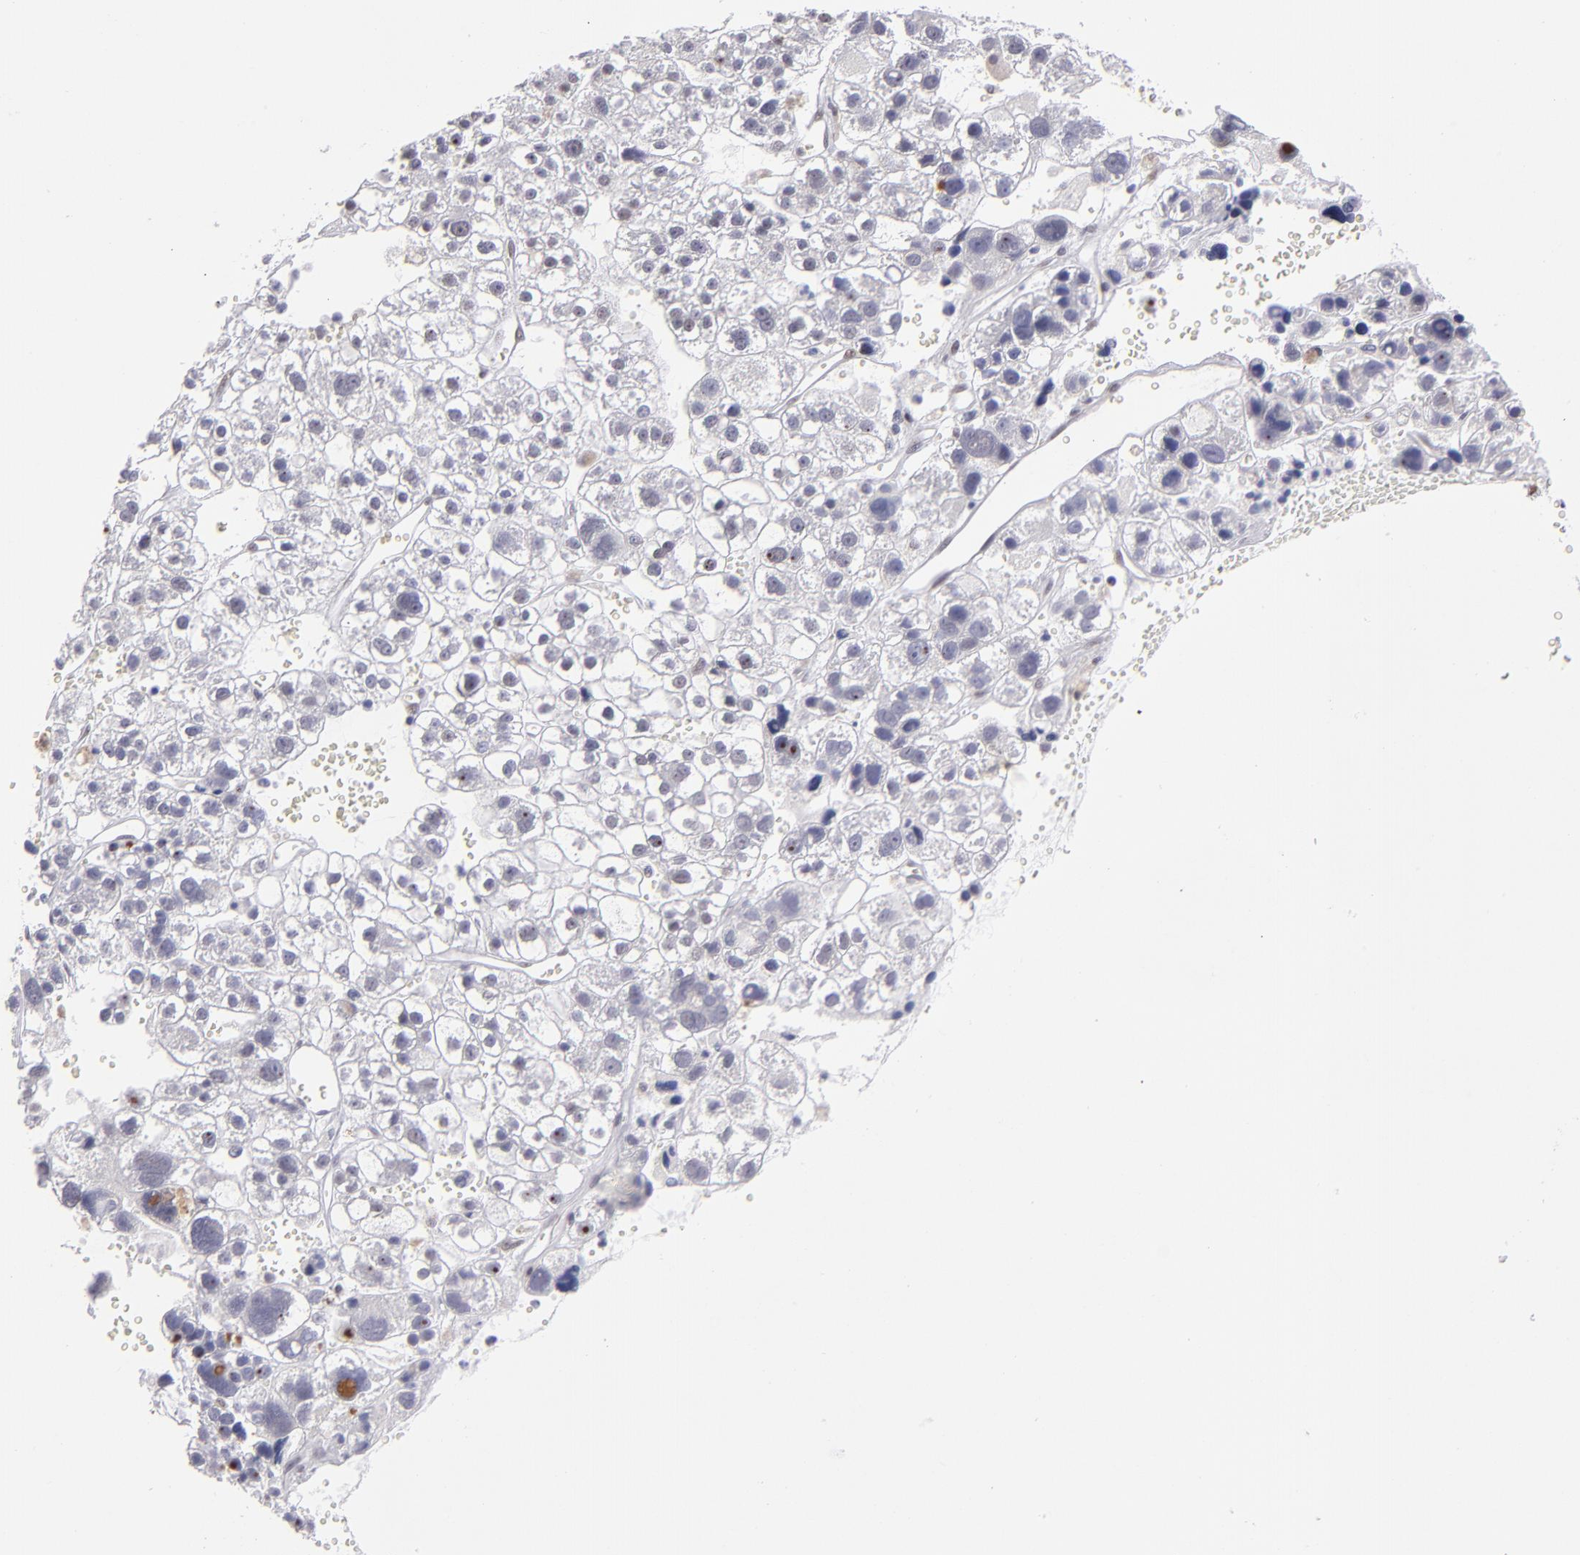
{"staining": {"intensity": "moderate", "quantity": "25%-75%", "location": "nuclear"}, "tissue": "liver cancer", "cell_type": "Tumor cells", "image_type": "cancer", "snomed": [{"axis": "morphology", "description": "Carcinoma, Hepatocellular, NOS"}, {"axis": "topography", "description": "Liver"}], "caption": "Immunohistochemistry micrograph of neoplastic tissue: hepatocellular carcinoma (liver) stained using IHC exhibits medium levels of moderate protein expression localized specifically in the nuclear of tumor cells, appearing as a nuclear brown color.", "gene": "OTUB2", "patient": {"sex": "female", "age": 85}}